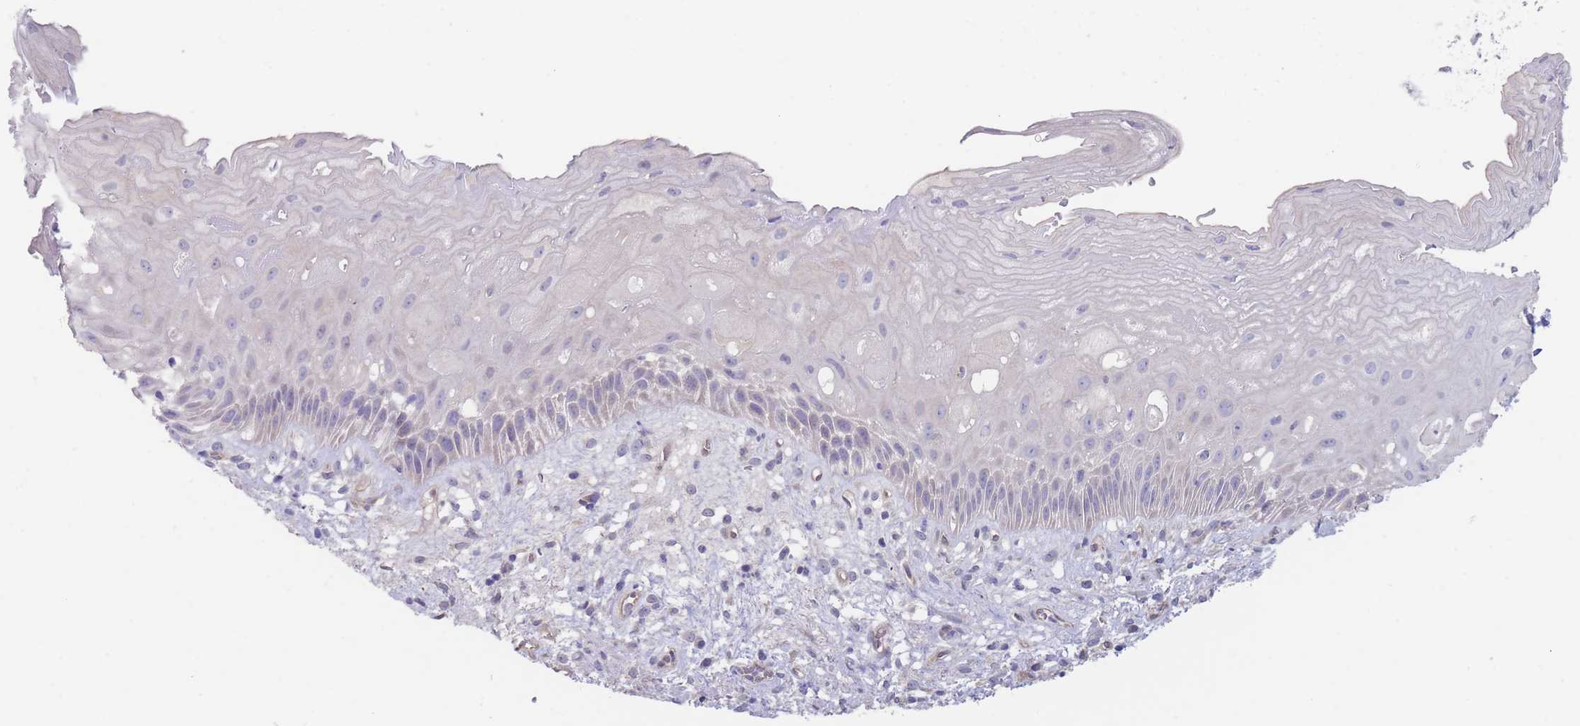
{"staining": {"intensity": "negative", "quantity": "none", "location": "none"}, "tissue": "esophagus", "cell_type": "Squamous epithelial cells", "image_type": "normal", "snomed": [{"axis": "morphology", "description": "Normal tissue, NOS"}, {"axis": "topography", "description": "Esophagus"}], "caption": "The micrograph shows no staining of squamous epithelial cells in normal esophagus.", "gene": "ZNF281", "patient": {"sex": "male", "age": 60}}